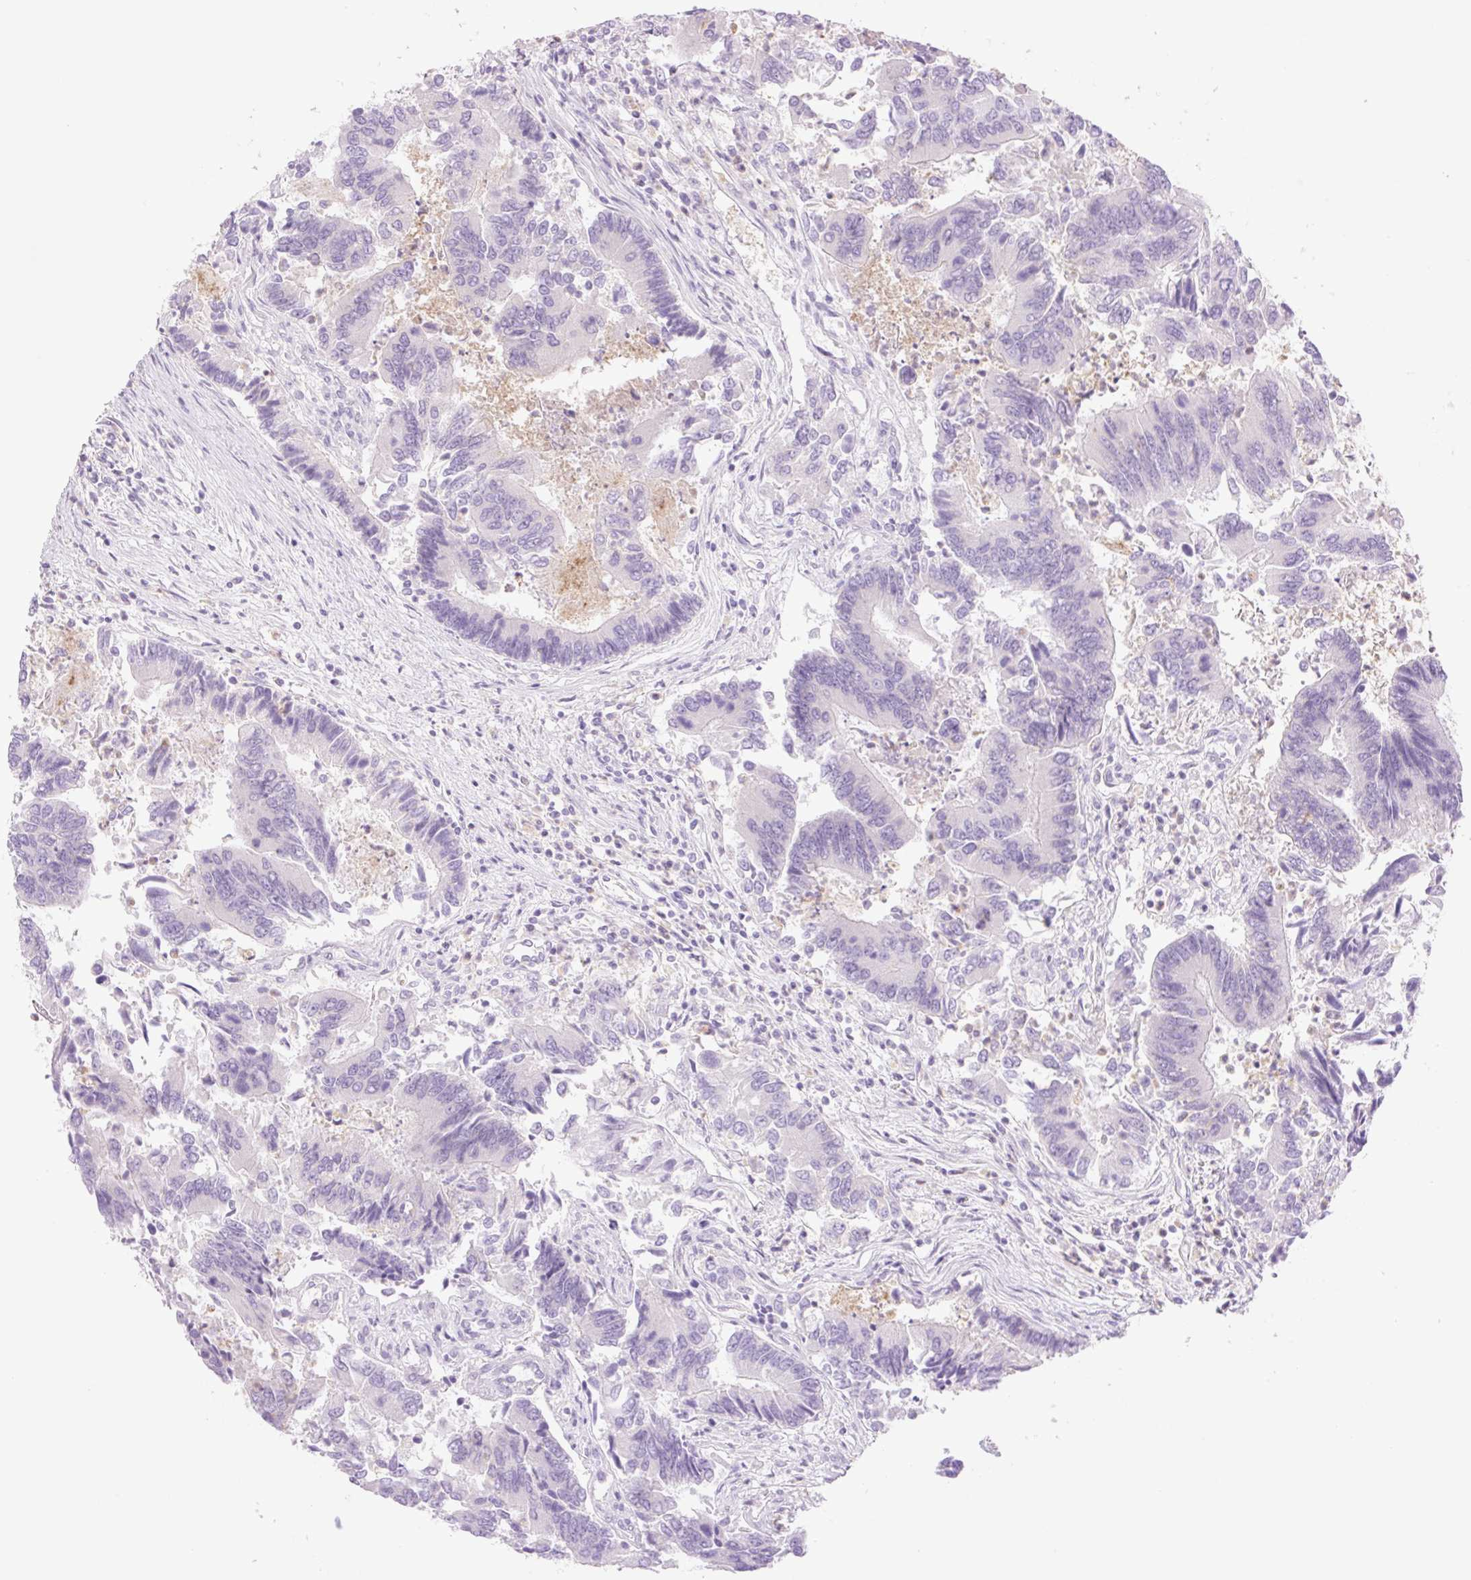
{"staining": {"intensity": "negative", "quantity": "none", "location": "none"}, "tissue": "colorectal cancer", "cell_type": "Tumor cells", "image_type": "cancer", "snomed": [{"axis": "morphology", "description": "Adenocarcinoma, NOS"}, {"axis": "topography", "description": "Colon"}], "caption": "Colorectal adenocarcinoma was stained to show a protein in brown. There is no significant expression in tumor cells.", "gene": "TBX15", "patient": {"sex": "female", "age": 67}}